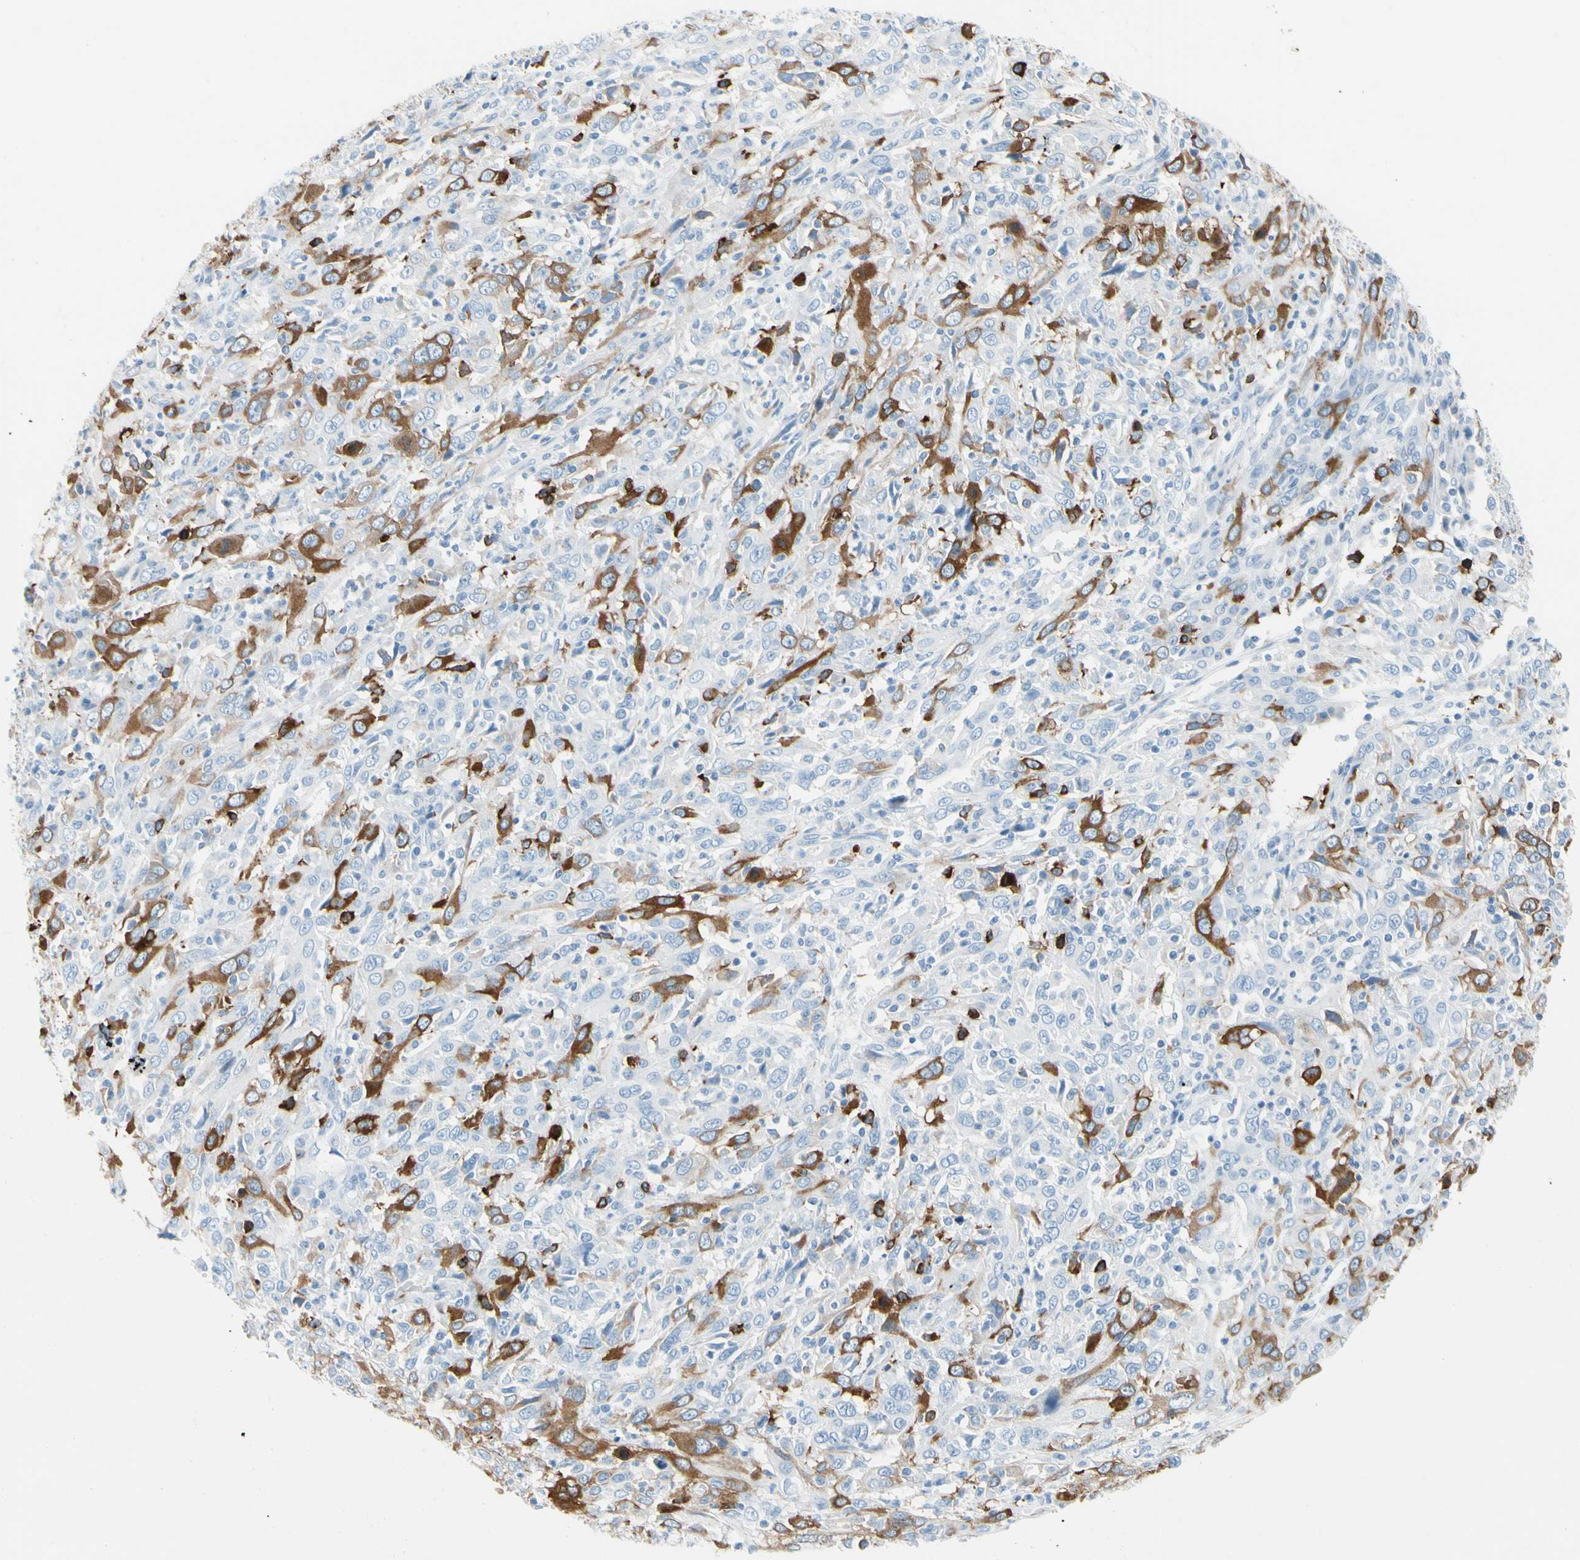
{"staining": {"intensity": "moderate", "quantity": "25%-75%", "location": "cytoplasmic/membranous"}, "tissue": "cervical cancer", "cell_type": "Tumor cells", "image_type": "cancer", "snomed": [{"axis": "morphology", "description": "Squamous cell carcinoma, NOS"}, {"axis": "topography", "description": "Cervix"}], "caption": "This image shows IHC staining of squamous cell carcinoma (cervical), with medium moderate cytoplasmic/membranous positivity in about 25%-75% of tumor cells.", "gene": "TACC3", "patient": {"sex": "female", "age": 46}}